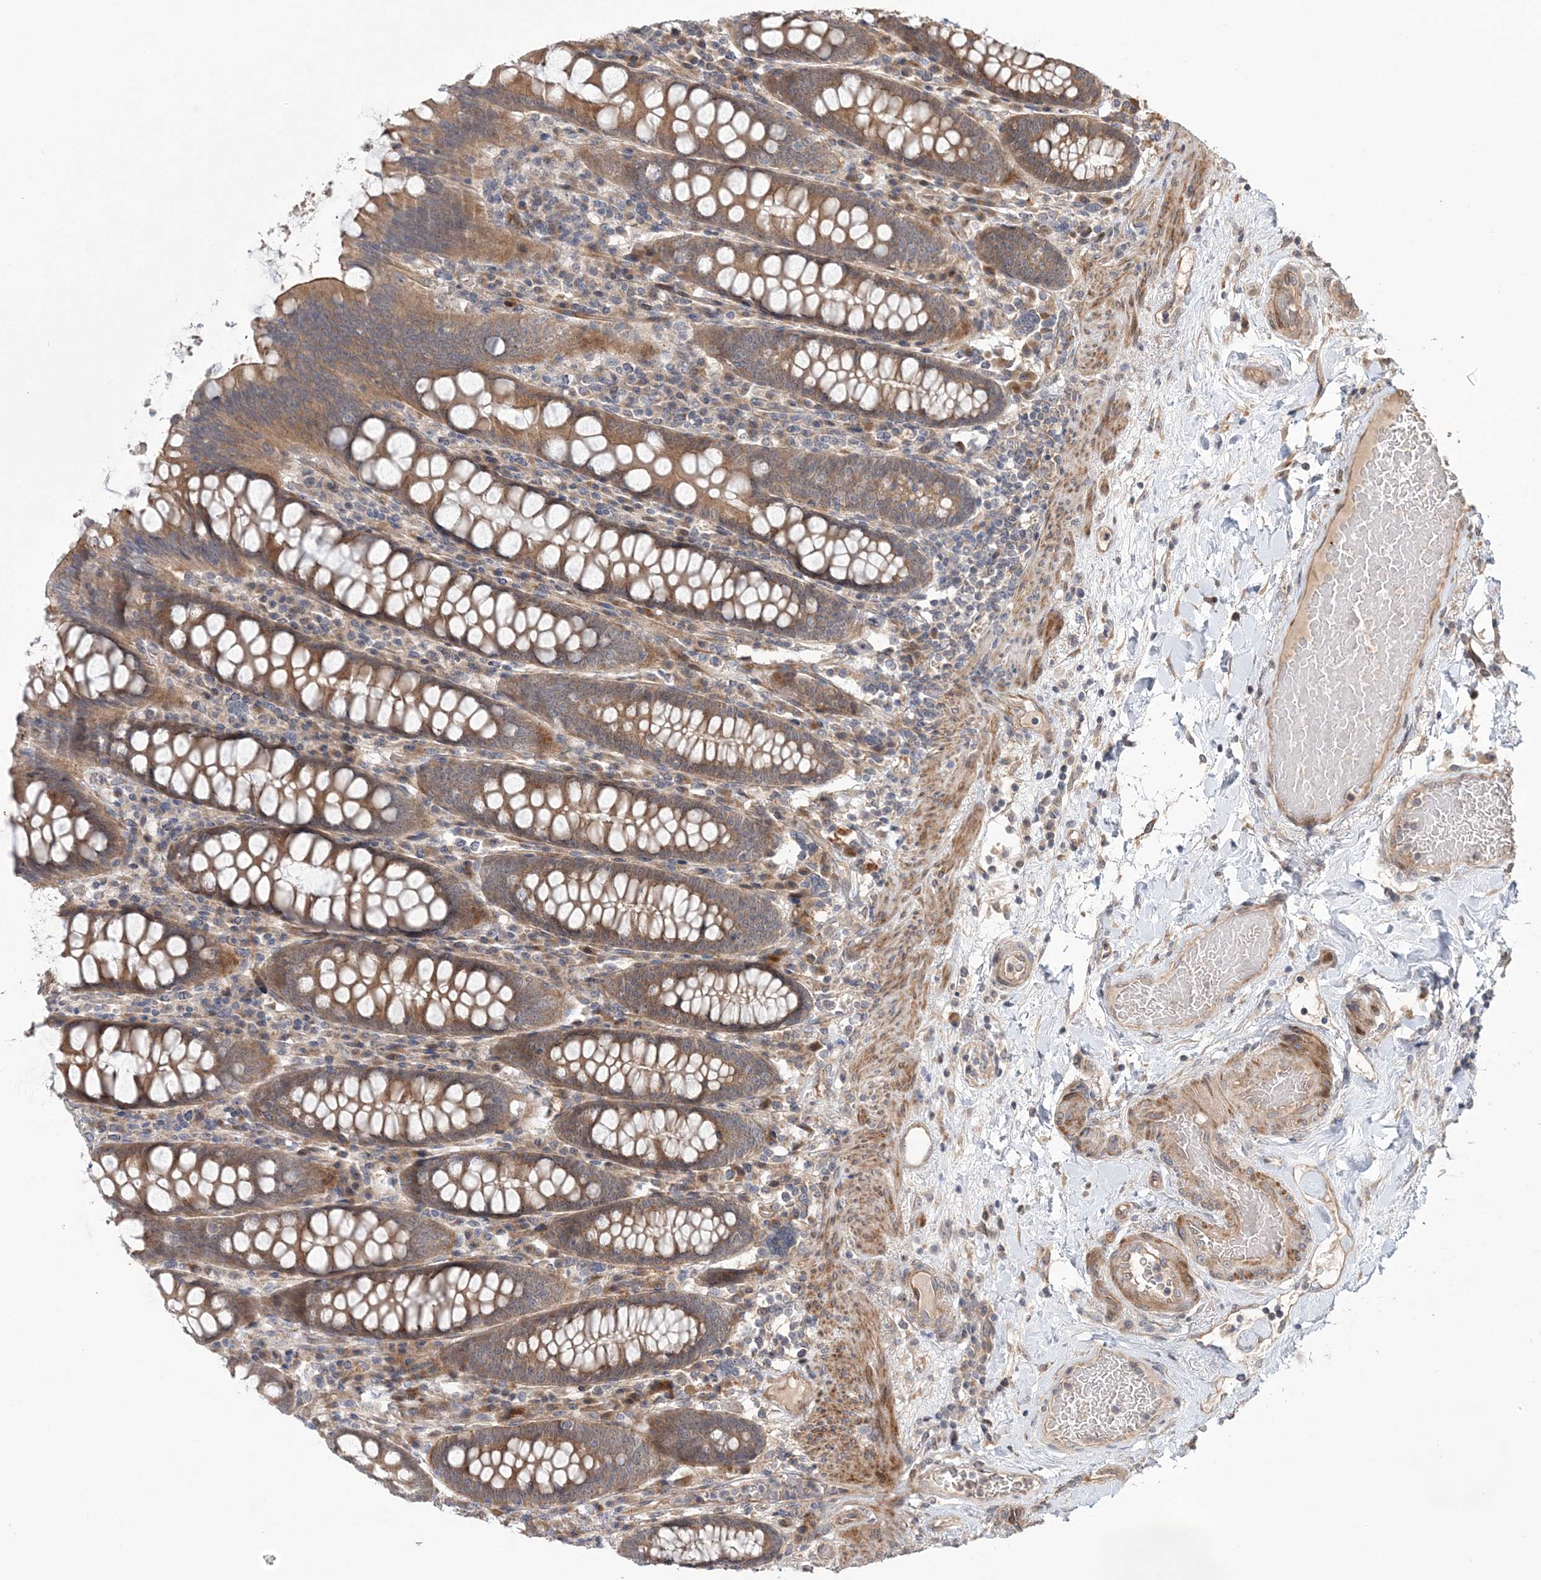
{"staining": {"intensity": "weak", "quantity": "25%-75%", "location": "cytoplasmic/membranous"}, "tissue": "colon", "cell_type": "Endothelial cells", "image_type": "normal", "snomed": [{"axis": "morphology", "description": "Normal tissue, NOS"}, {"axis": "topography", "description": "Colon"}], "caption": "High-magnification brightfield microscopy of unremarkable colon stained with DAB (brown) and counterstained with hematoxylin (blue). endothelial cells exhibit weak cytoplasmic/membranous expression is identified in approximately25%-75% of cells.", "gene": "UBTD2", "patient": {"sex": "female", "age": 79}}